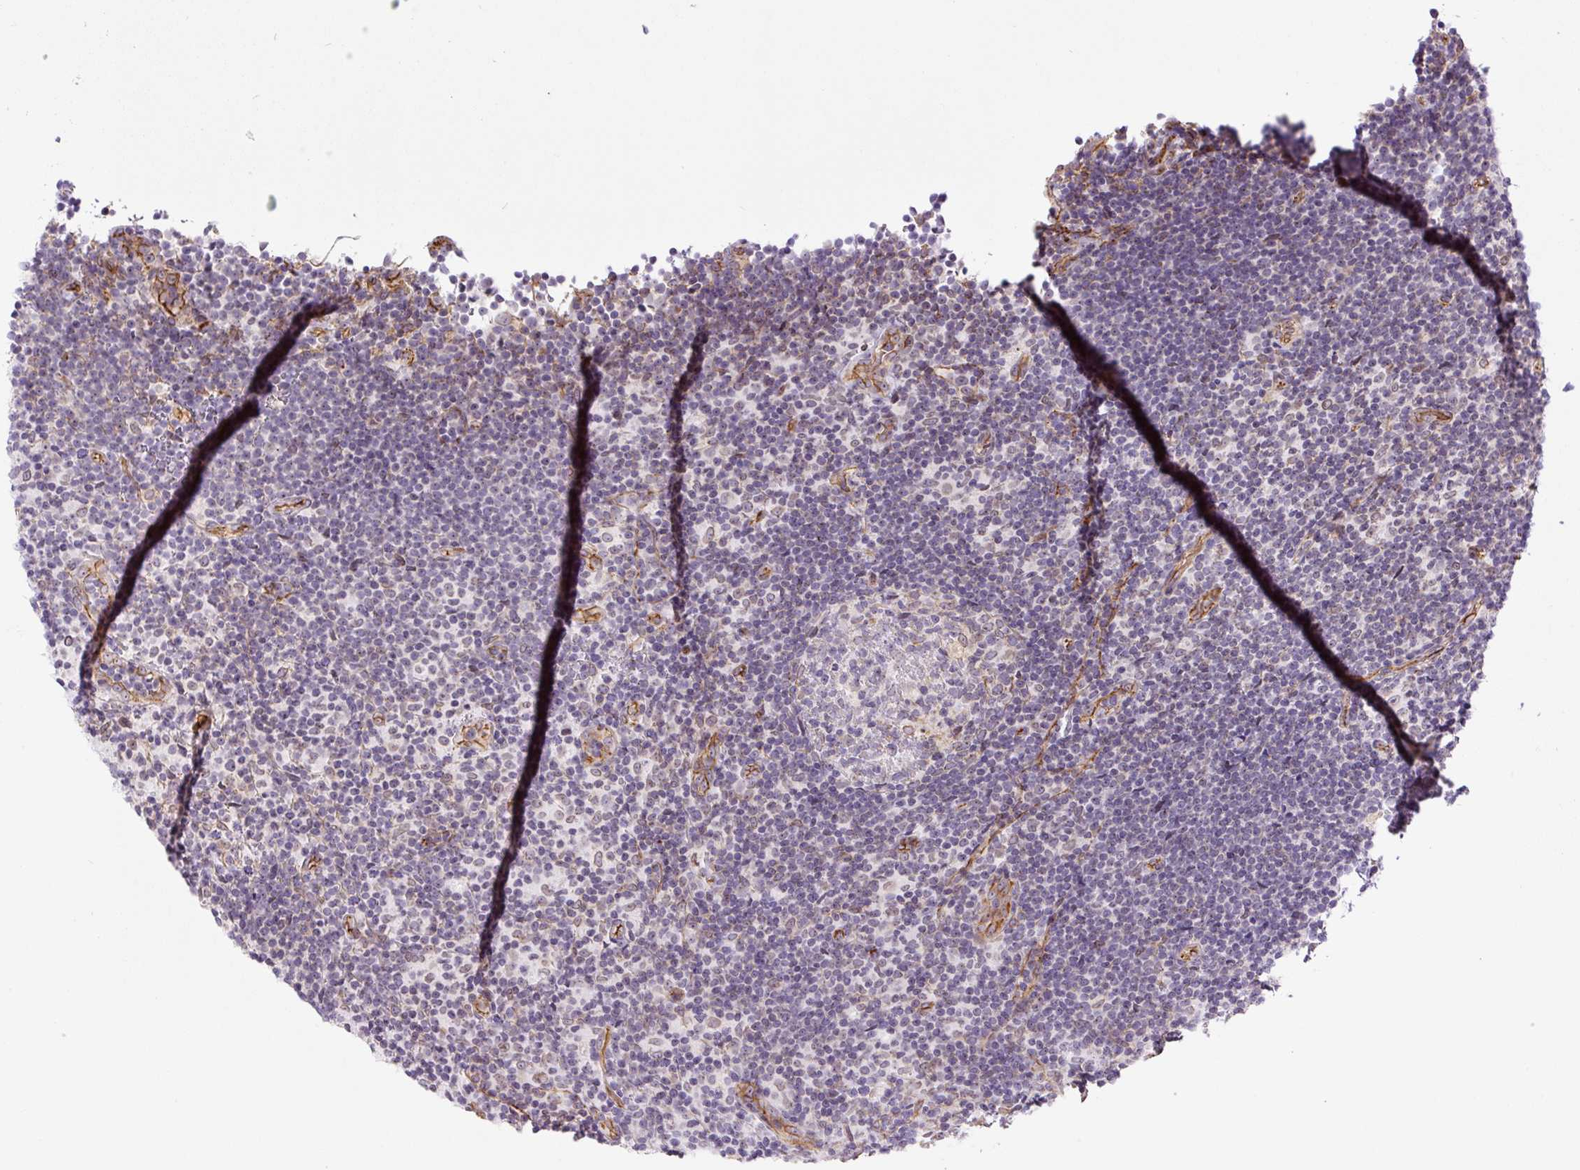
{"staining": {"intensity": "weak", "quantity": "<25%", "location": "nuclear"}, "tissue": "lymphoma", "cell_type": "Tumor cells", "image_type": "cancer", "snomed": [{"axis": "morphology", "description": "Hodgkin's disease, NOS"}, {"axis": "topography", "description": "Lymph node"}], "caption": "Immunohistochemistry (IHC) micrograph of human Hodgkin's disease stained for a protein (brown), which shows no staining in tumor cells.", "gene": "MYO5C", "patient": {"sex": "female", "age": 57}}